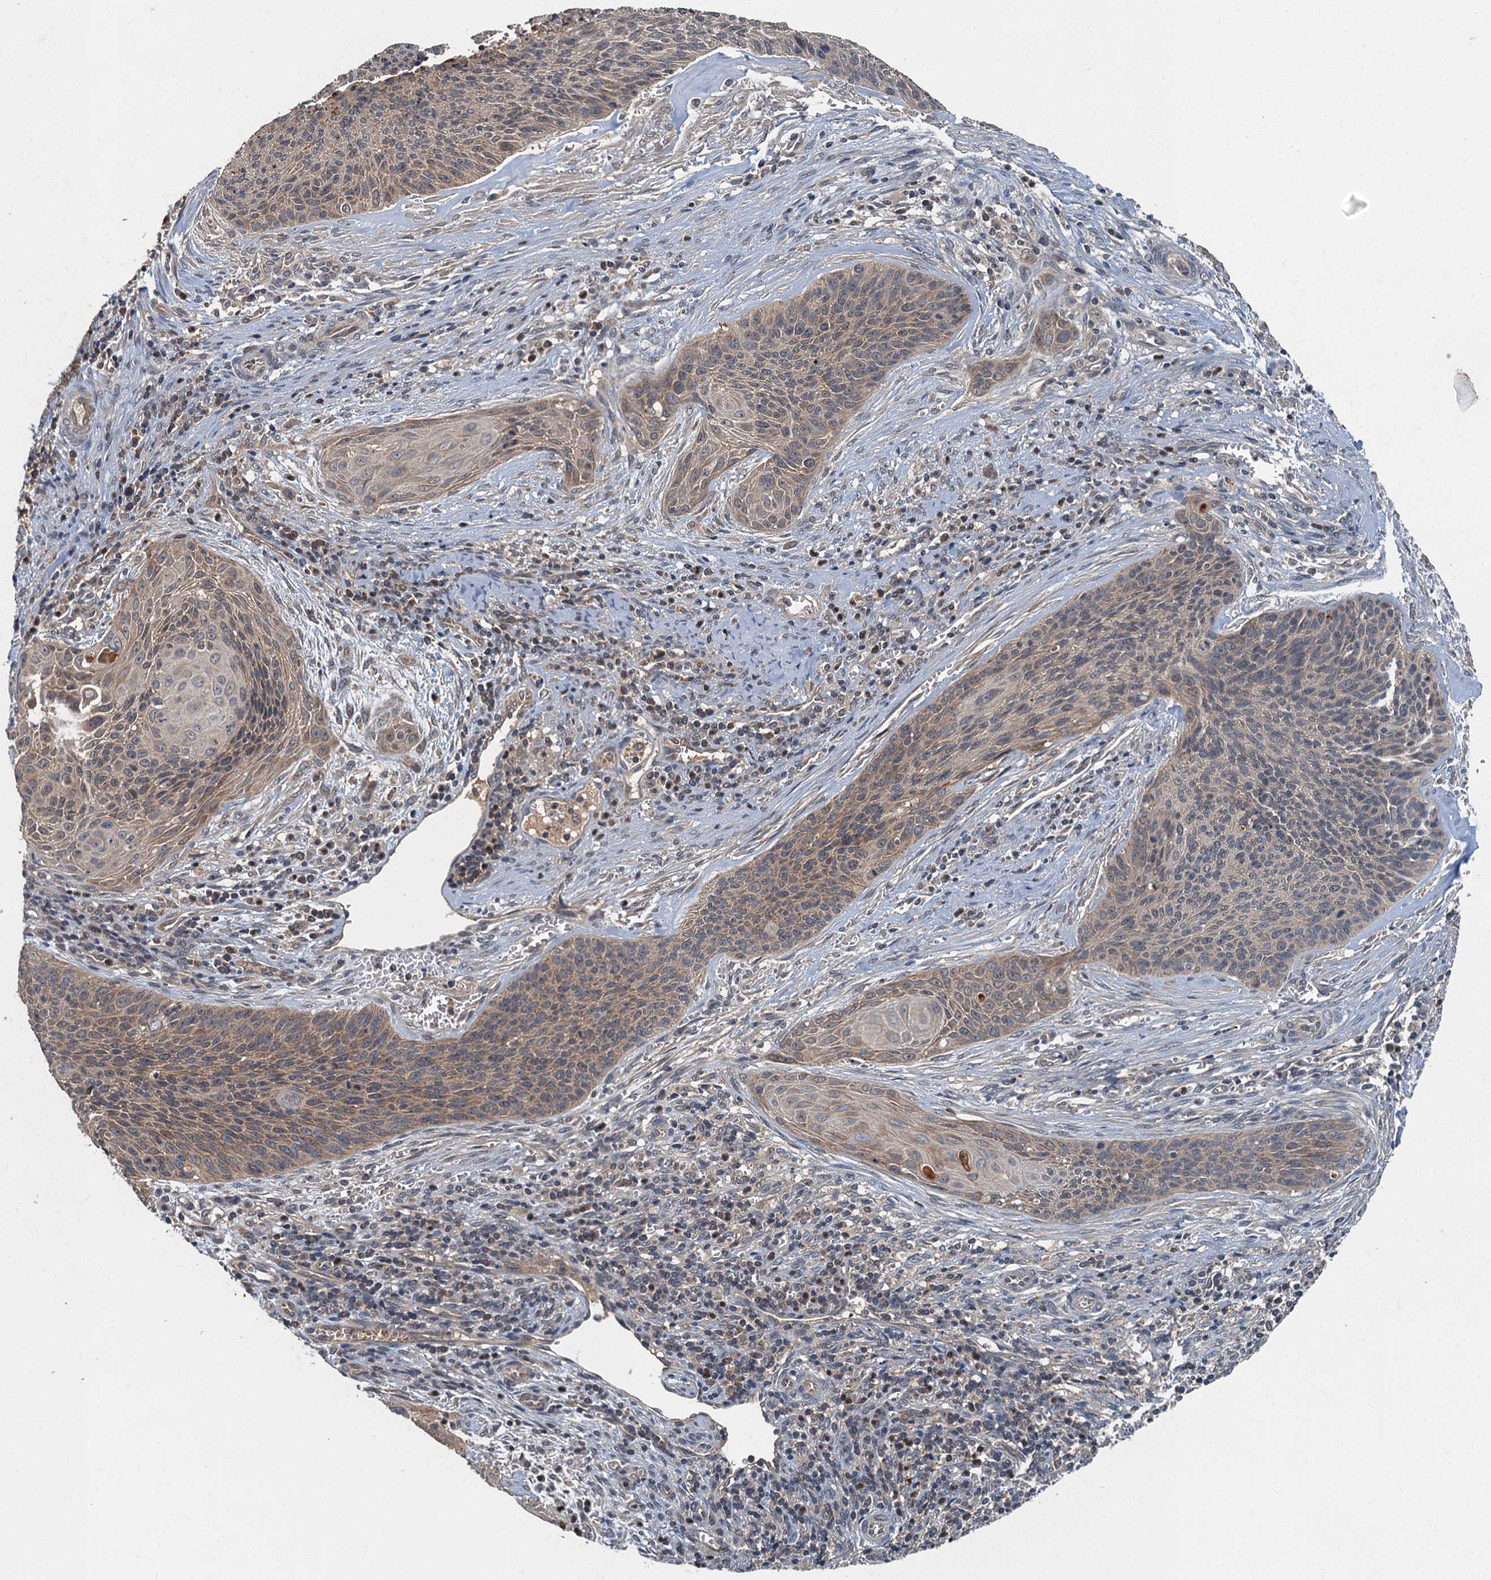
{"staining": {"intensity": "weak", "quantity": "25%-75%", "location": "cytoplasmic/membranous"}, "tissue": "cervical cancer", "cell_type": "Tumor cells", "image_type": "cancer", "snomed": [{"axis": "morphology", "description": "Squamous cell carcinoma, NOS"}, {"axis": "topography", "description": "Cervix"}], "caption": "DAB (3,3'-diaminobenzidine) immunohistochemical staining of cervical squamous cell carcinoma demonstrates weak cytoplasmic/membranous protein positivity in about 25%-75% of tumor cells. The protein is shown in brown color, while the nuclei are stained blue.", "gene": "WDCP", "patient": {"sex": "female", "age": 55}}